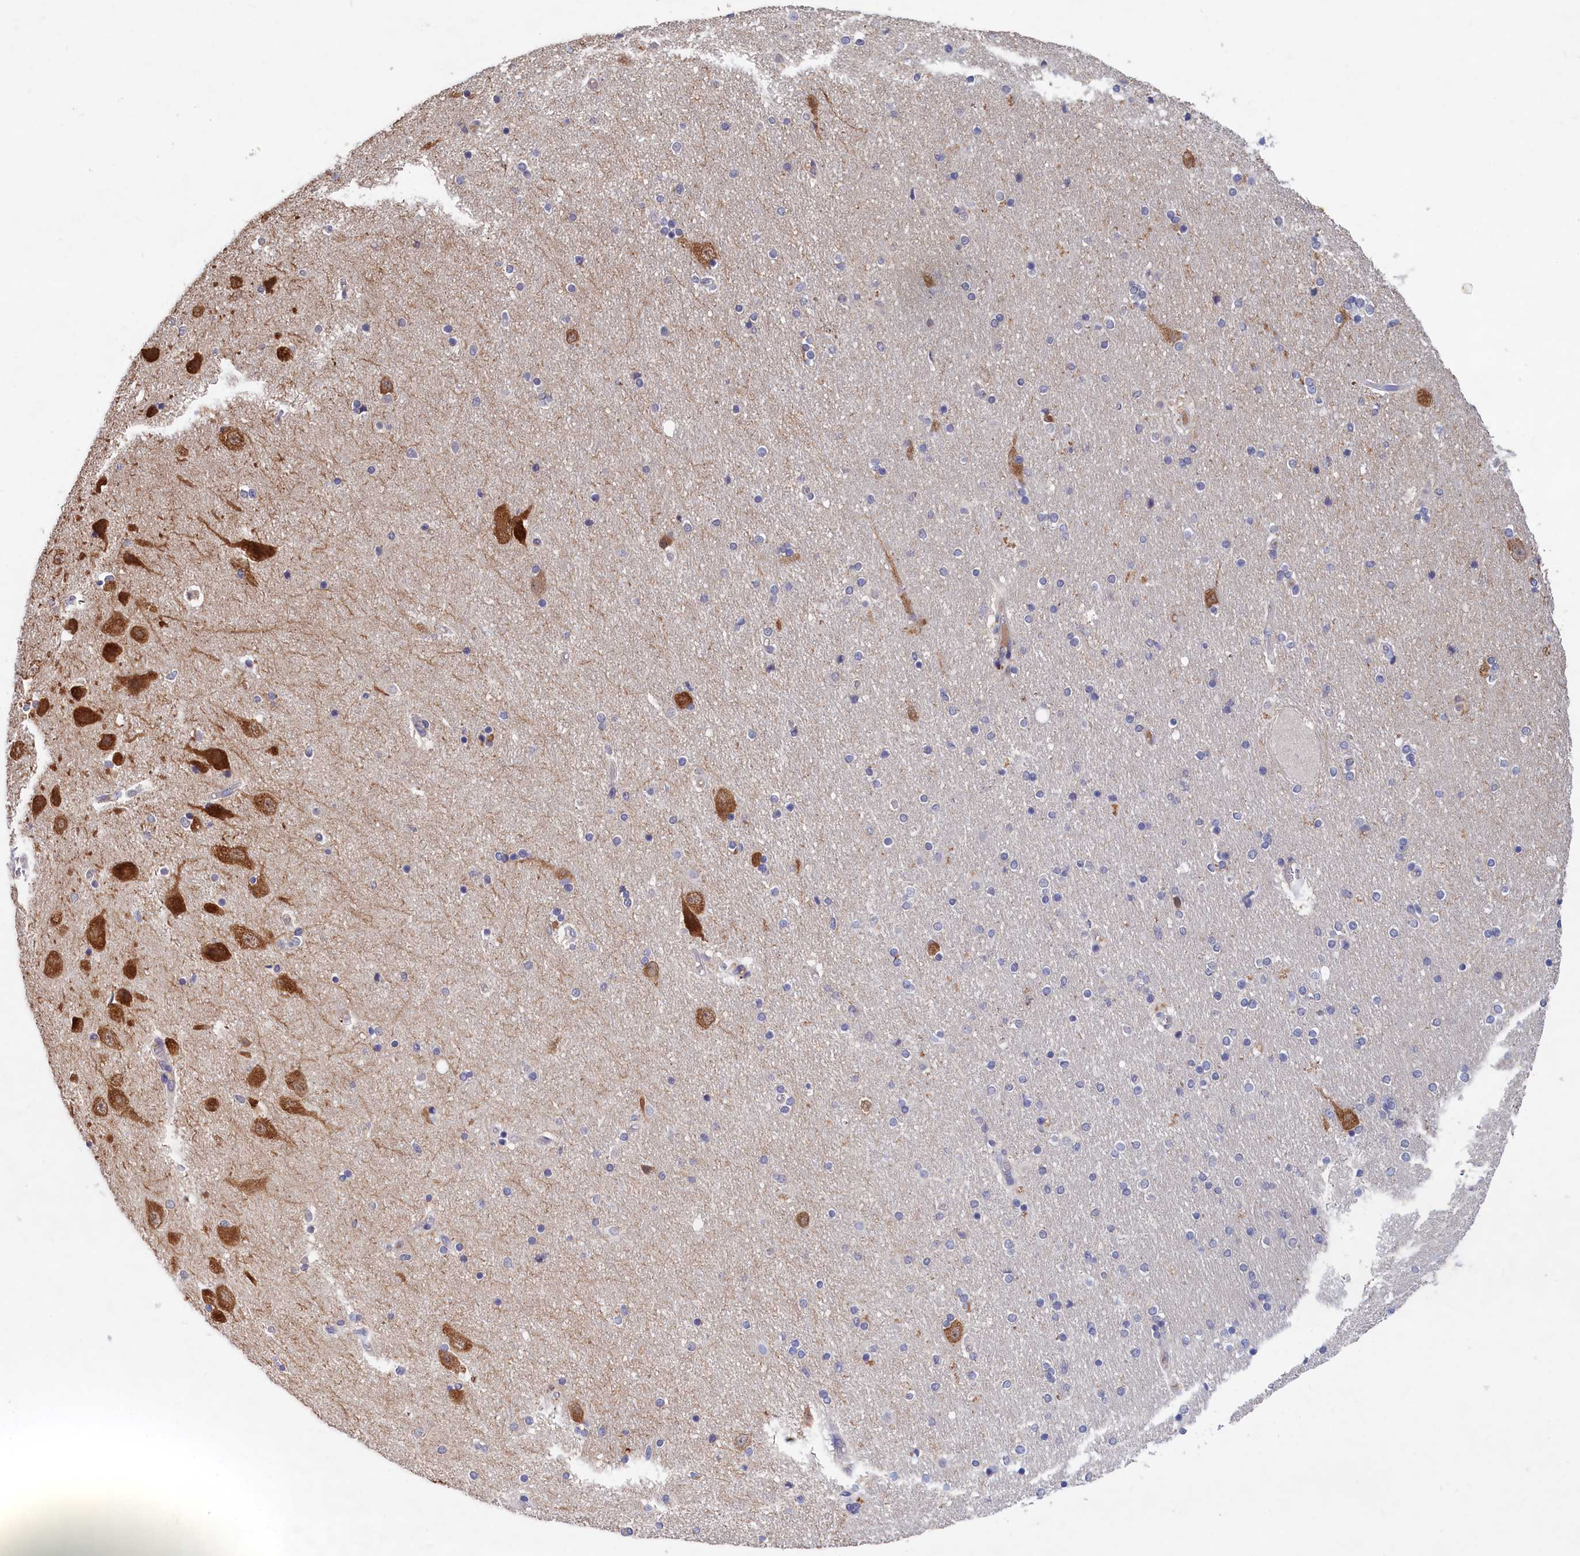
{"staining": {"intensity": "negative", "quantity": "none", "location": "none"}, "tissue": "hippocampus", "cell_type": "Glial cells", "image_type": "normal", "snomed": [{"axis": "morphology", "description": "Normal tissue, NOS"}, {"axis": "topography", "description": "Hippocampus"}], "caption": "This is an IHC micrograph of benign hippocampus. There is no staining in glial cells.", "gene": "CELF5", "patient": {"sex": "female", "age": 54}}